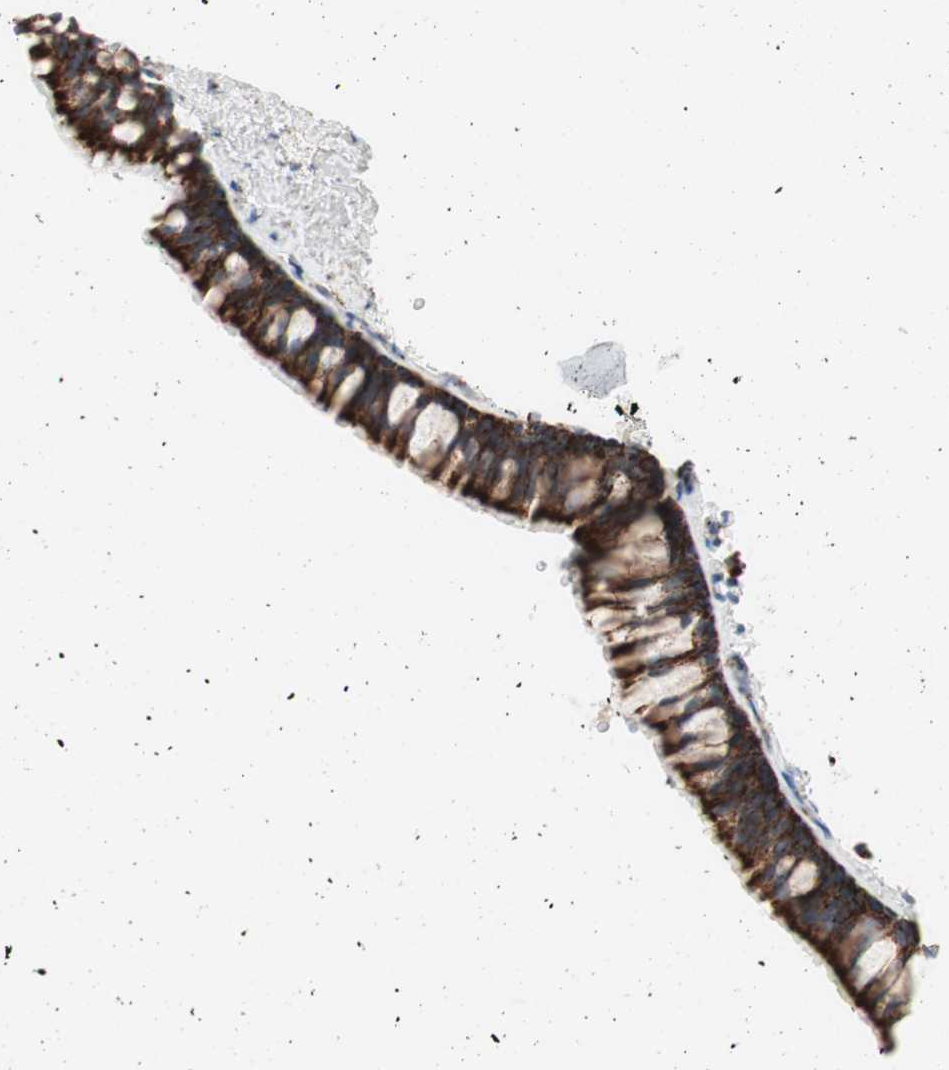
{"staining": {"intensity": "strong", "quantity": ">75%", "location": "cytoplasmic/membranous"}, "tissue": "bronchus", "cell_type": "Respiratory epithelial cells", "image_type": "normal", "snomed": [{"axis": "morphology", "description": "Normal tissue, NOS"}, {"axis": "topography", "description": "Bronchus"}], "caption": "Brown immunohistochemical staining in unremarkable human bronchus displays strong cytoplasmic/membranous staining in approximately >75% of respiratory epithelial cells.", "gene": "TOMM20", "patient": {"sex": "female", "age": 73}}